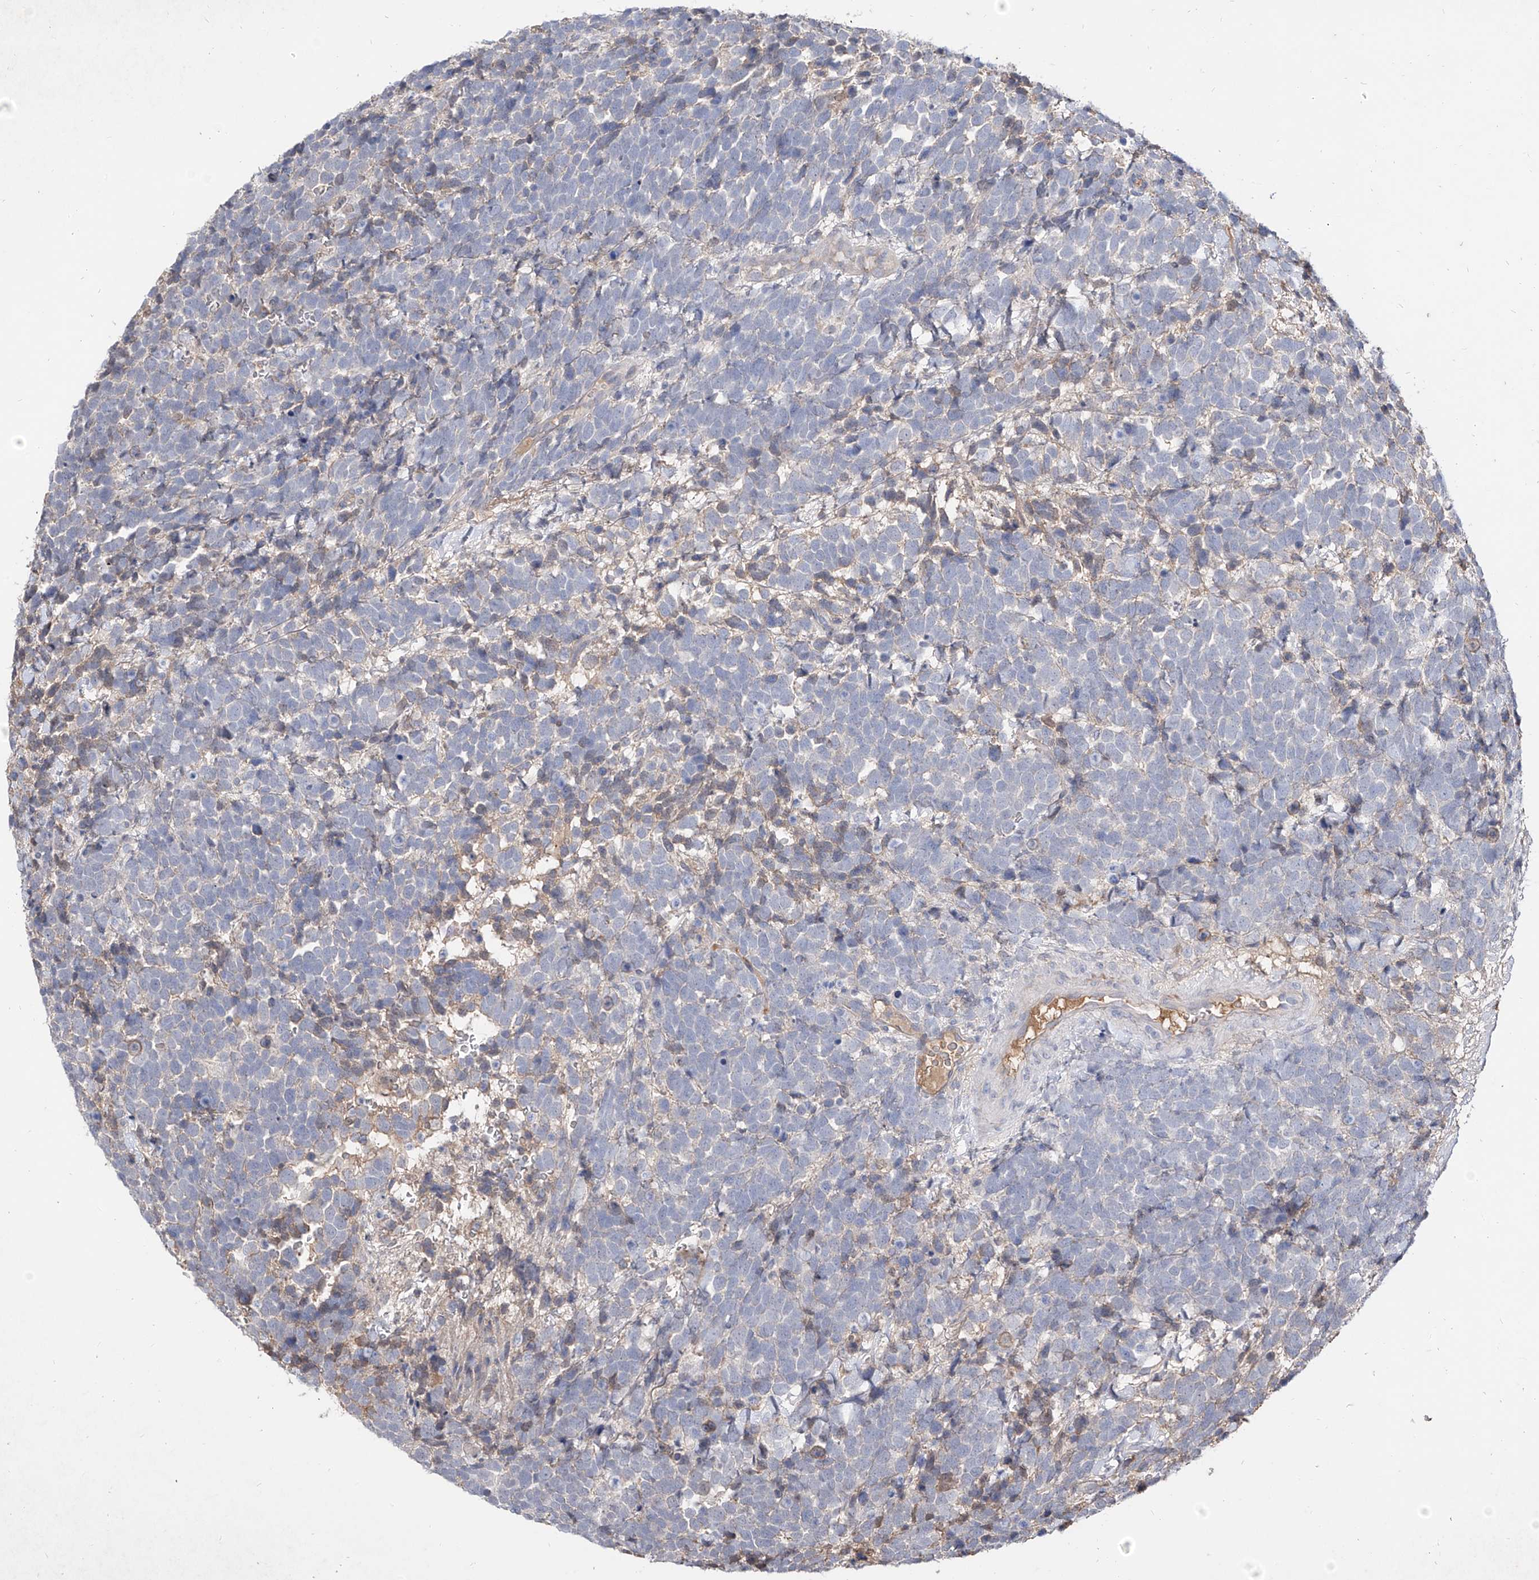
{"staining": {"intensity": "negative", "quantity": "none", "location": "none"}, "tissue": "urothelial cancer", "cell_type": "Tumor cells", "image_type": "cancer", "snomed": [{"axis": "morphology", "description": "Urothelial carcinoma, High grade"}, {"axis": "topography", "description": "Urinary bladder"}], "caption": "The immunohistochemistry (IHC) micrograph has no significant staining in tumor cells of urothelial carcinoma (high-grade) tissue. (DAB immunohistochemistry (IHC), high magnification).", "gene": "C4A", "patient": {"sex": "female", "age": 82}}